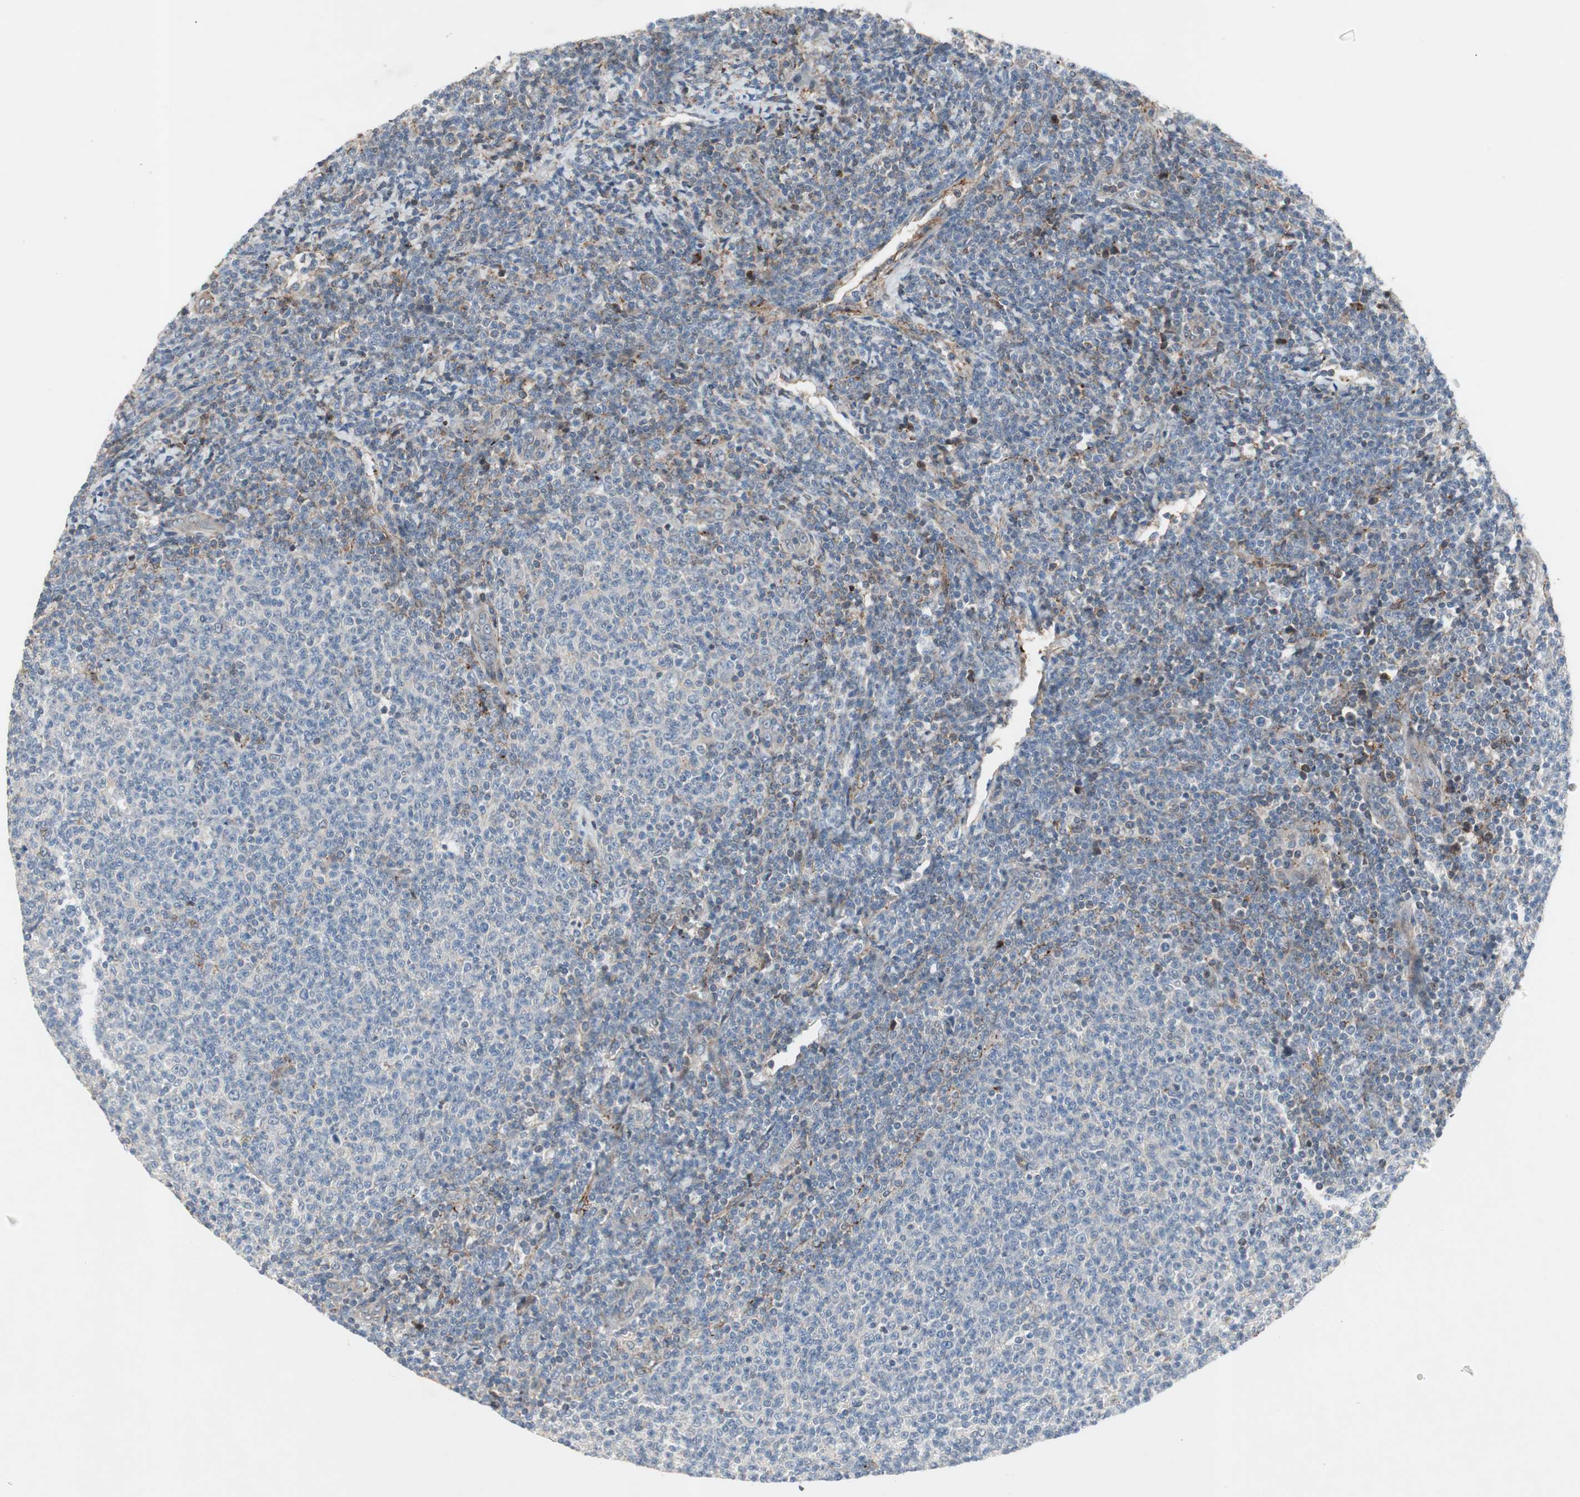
{"staining": {"intensity": "negative", "quantity": "none", "location": "none"}, "tissue": "lymphoma", "cell_type": "Tumor cells", "image_type": "cancer", "snomed": [{"axis": "morphology", "description": "Malignant lymphoma, non-Hodgkin's type, Low grade"}, {"axis": "topography", "description": "Lymph node"}], "caption": "This is an IHC image of lymphoma. There is no expression in tumor cells.", "gene": "GRHL1", "patient": {"sex": "male", "age": 66}}